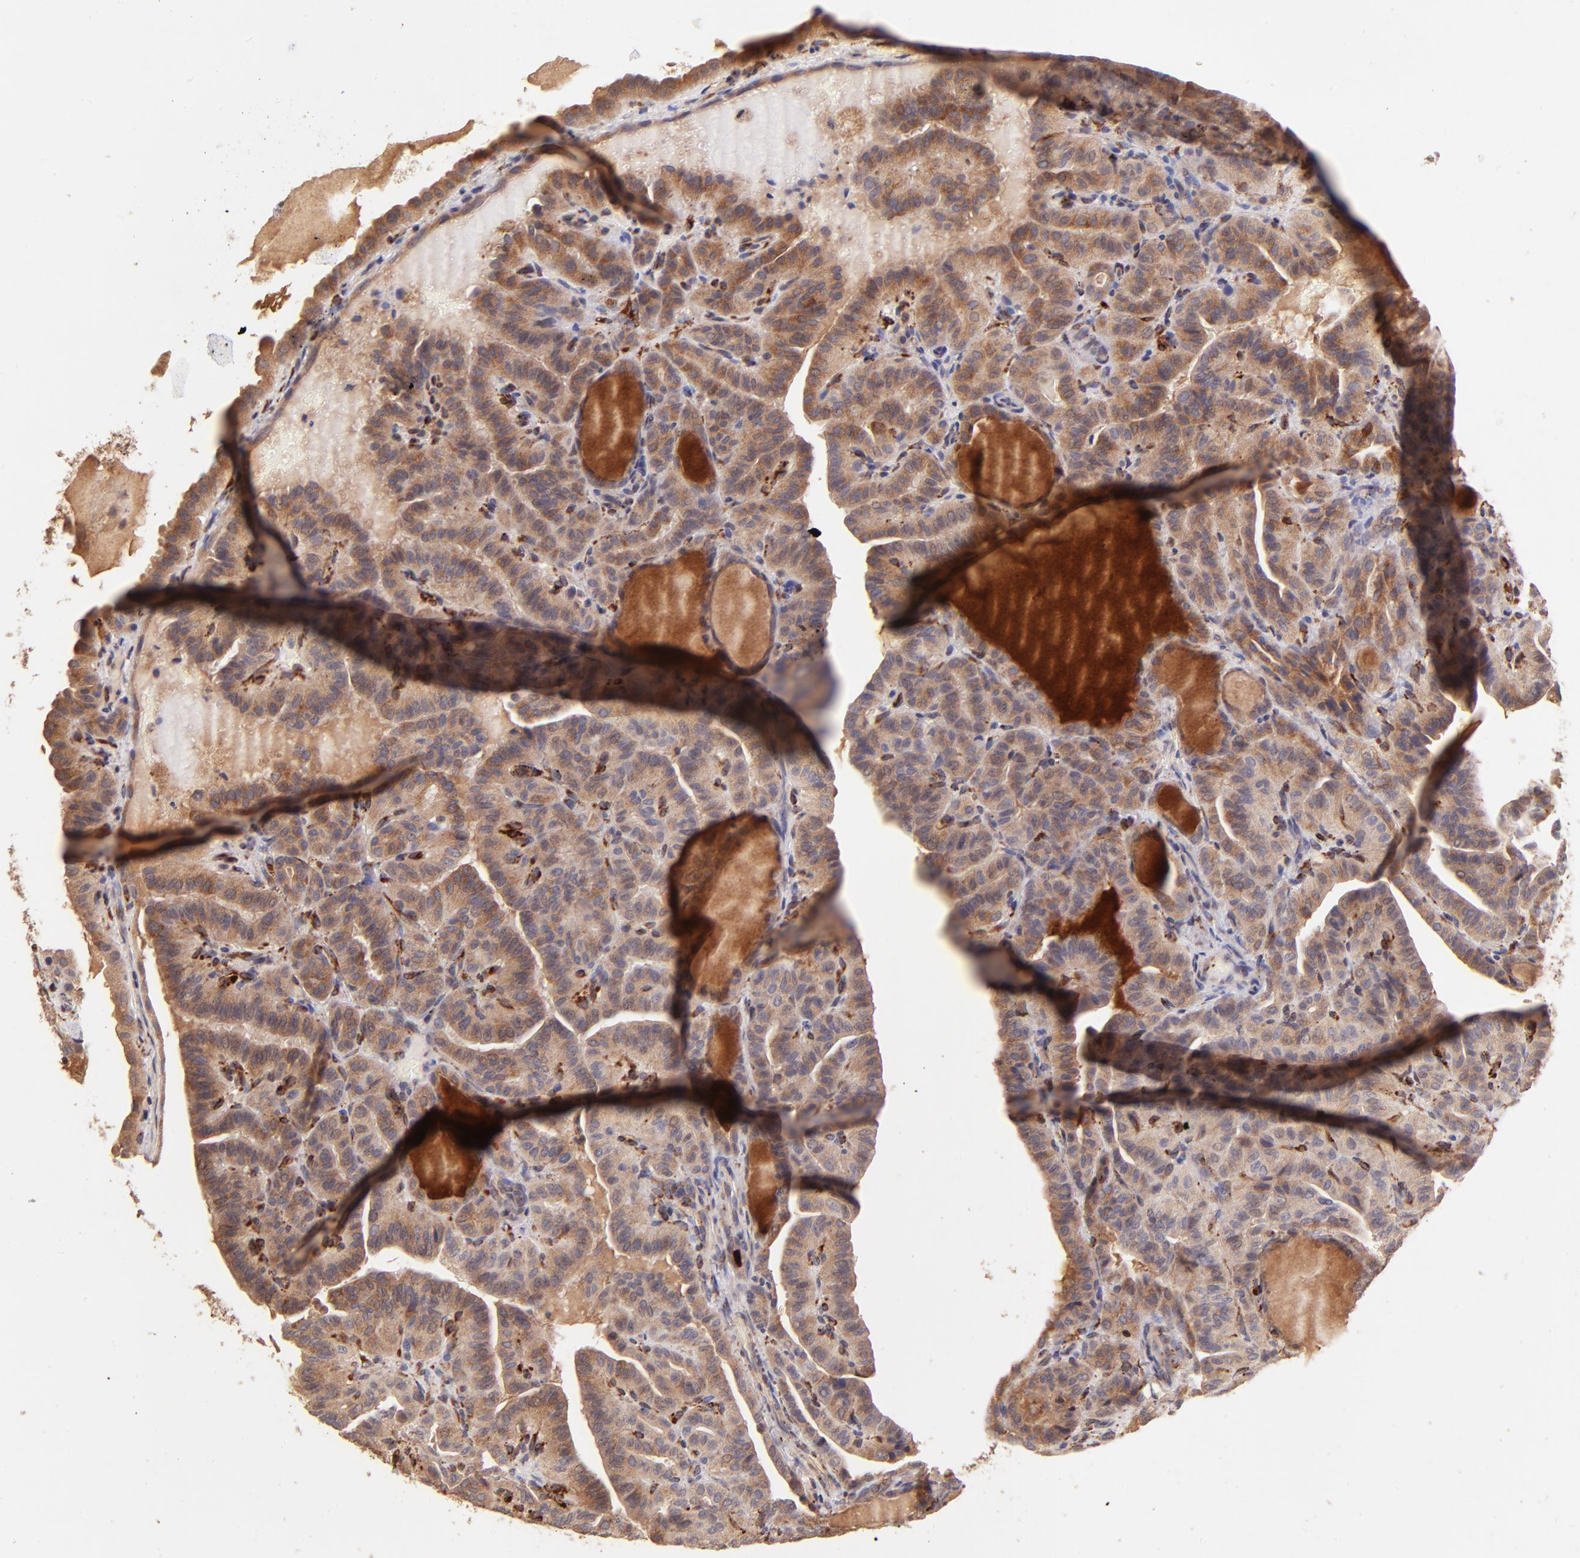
{"staining": {"intensity": "moderate", "quantity": ">75%", "location": "cytoplasmic/membranous"}, "tissue": "thyroid cancer", "cell_type": "Tumor cells", "image_type": "cancer", "snomed": [{"axis": "morphology", "description": "Papillary adenocarcinoma, NOS"}, {"axis": "topography", "description": "Thyroid gland"}], "caption": "A brown stain labels moderate cytoplasmic/membranous positivity of a protein in human thyroid papillary adenocarcinoma tumor cells.", "gene": "SPARC", "patient": {"sex": "male", "age": 77}}